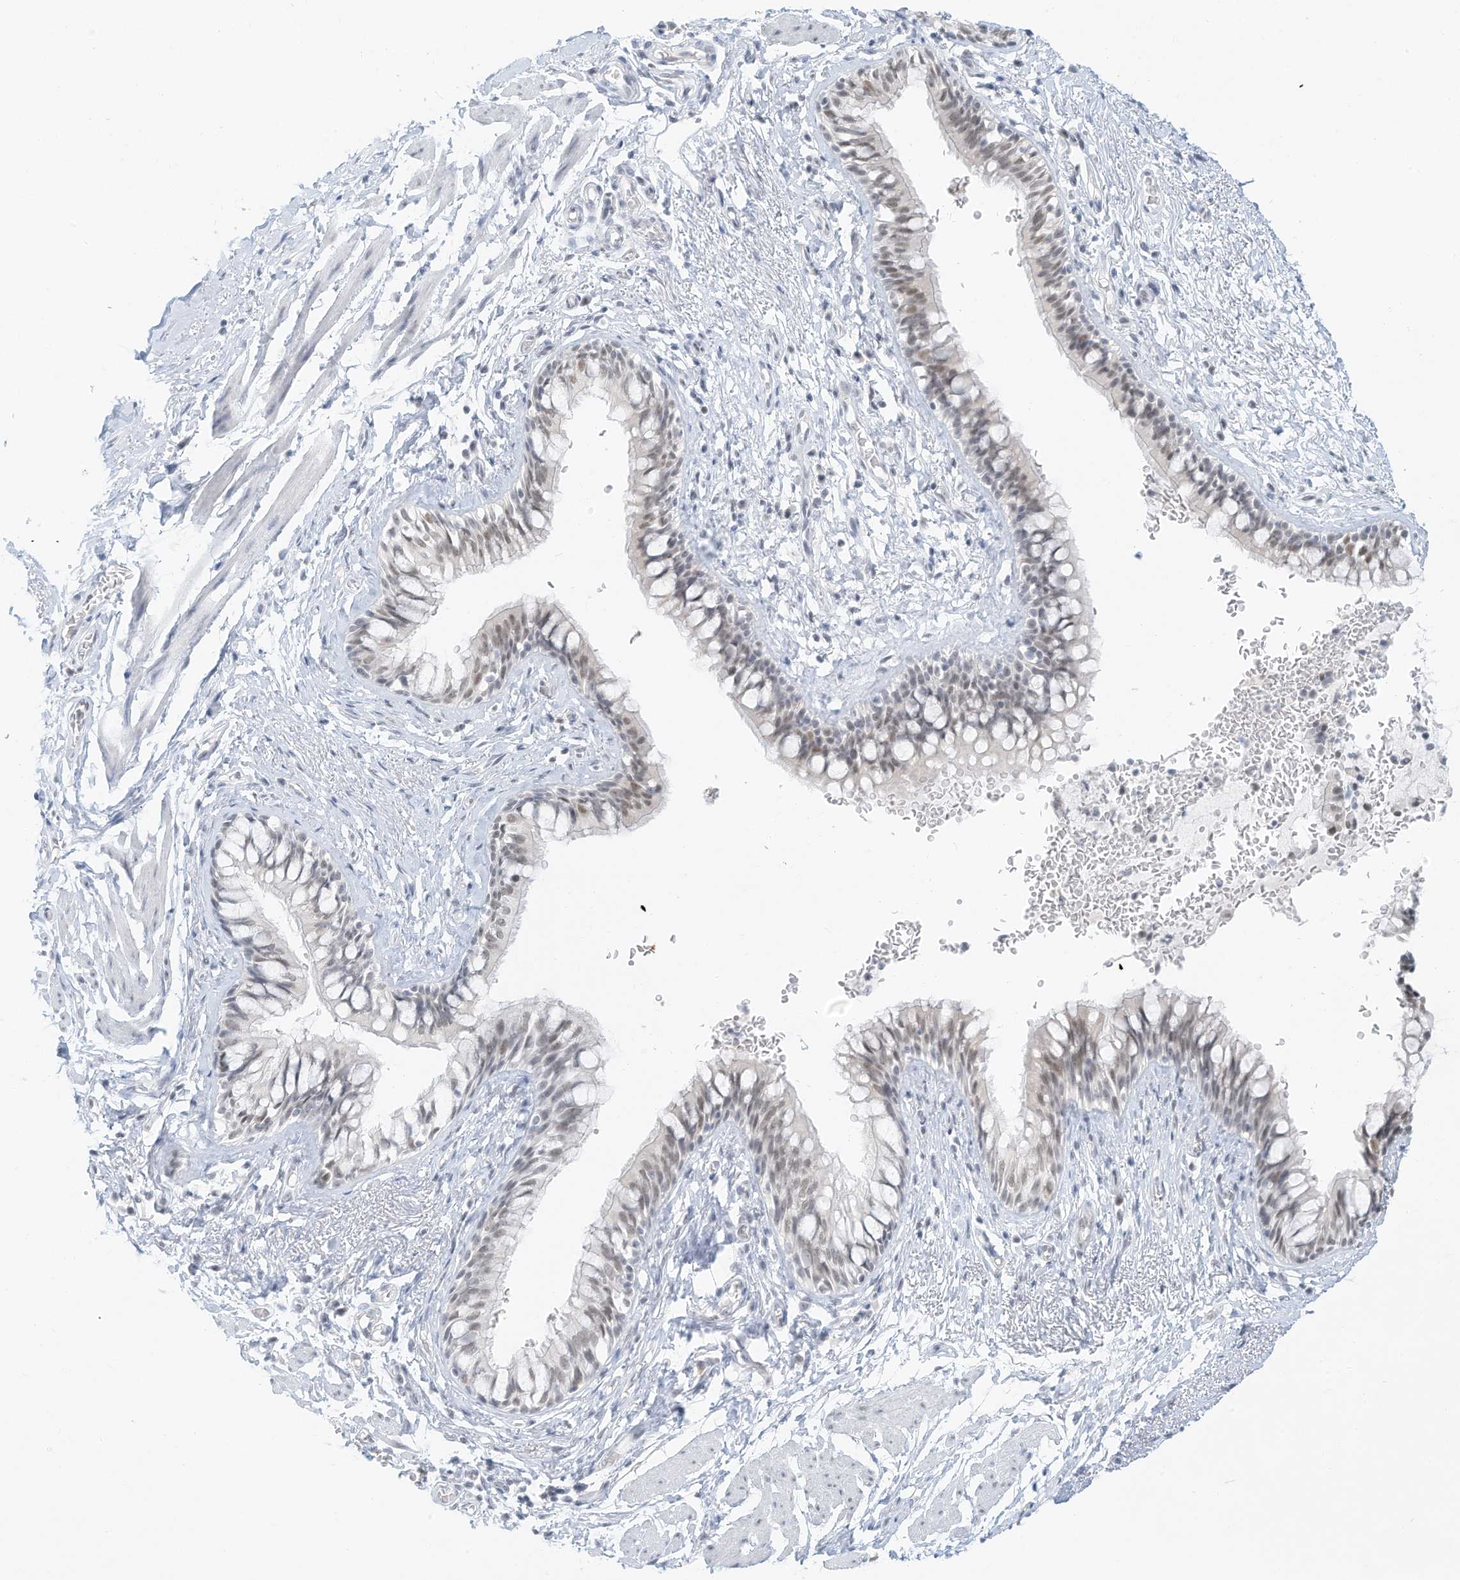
{"staining": {"intensity": "weak", "quantity": "25%-75%", "location": "nuclear"}, "tissue": "bronchus", "cell_type": "Respiratory epithelial cells", "image_type": "normal", "snomed": [{"axis": "morphology", "description": "Normal tissue, NOS"}, {"axis": "topography", "description": "Cartilage tissue"}, {"axis": "topography", "description": "Bronchus"}], "caption": "This is an image of immunohistochemistry (IHC) staining of benign bronchus, which shows weak staining in the nuclear of respiratory epithelial cells.", "gene": "PGC", "patient": {"sex": "female", "age": 36}}